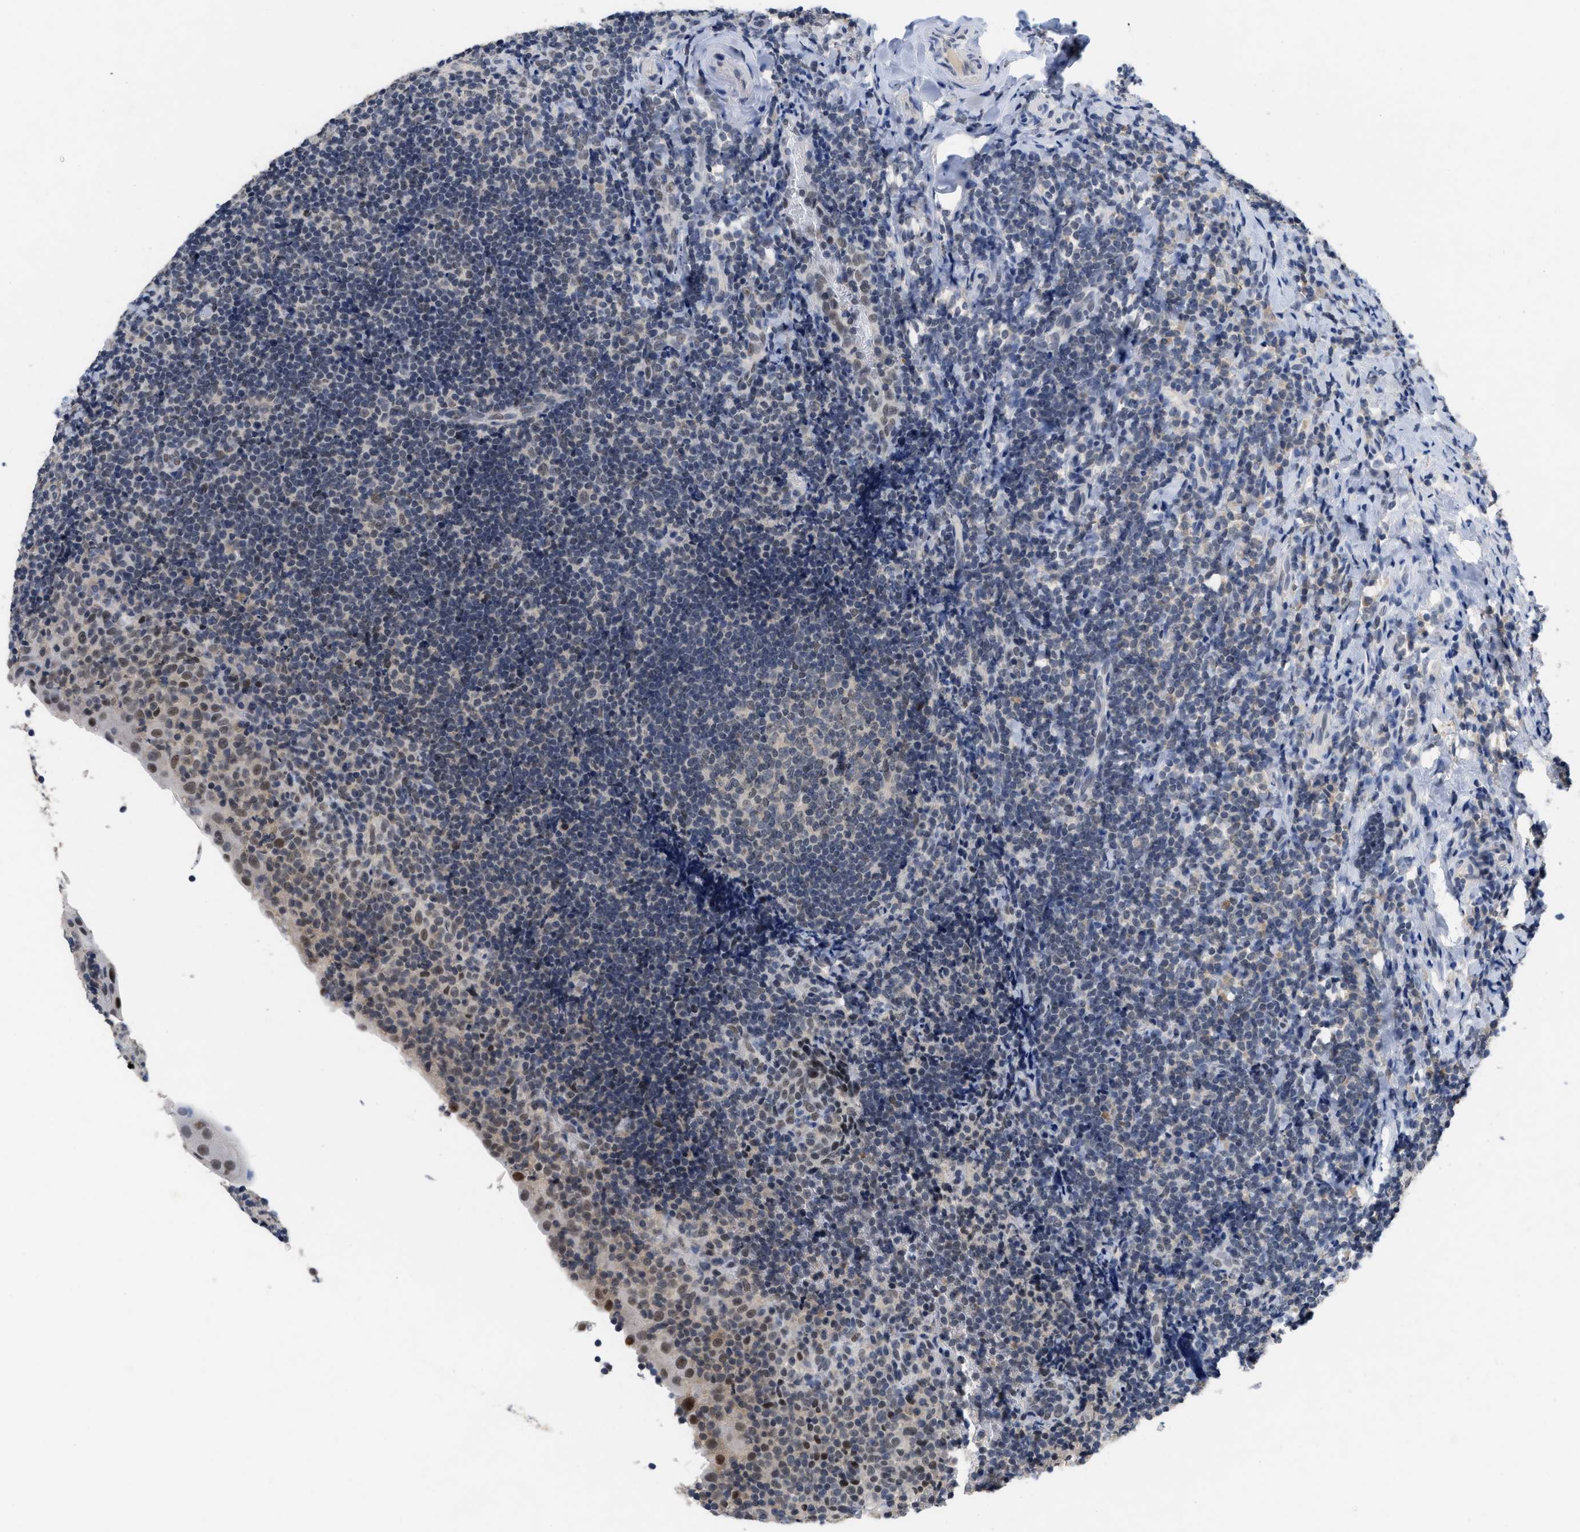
{"staining": {"intensity": "weak", "quantity": "<25%", "location": "nuclear"}, "tissue": "tonsil", "cell_type": "Germinal center cells", "image_type": "normal", "snomed": [{"axis": "morphology", "description": "Normal tissue, NOS"}, {"axis": "topography", "description": "Tonsil"}], "caption": "Immunohistochemistry of benign human tonsil demonstrates no staining in germinal center cells.", "gene": "GGNBP2", "patient": {"sex": "male", "age": 37}}